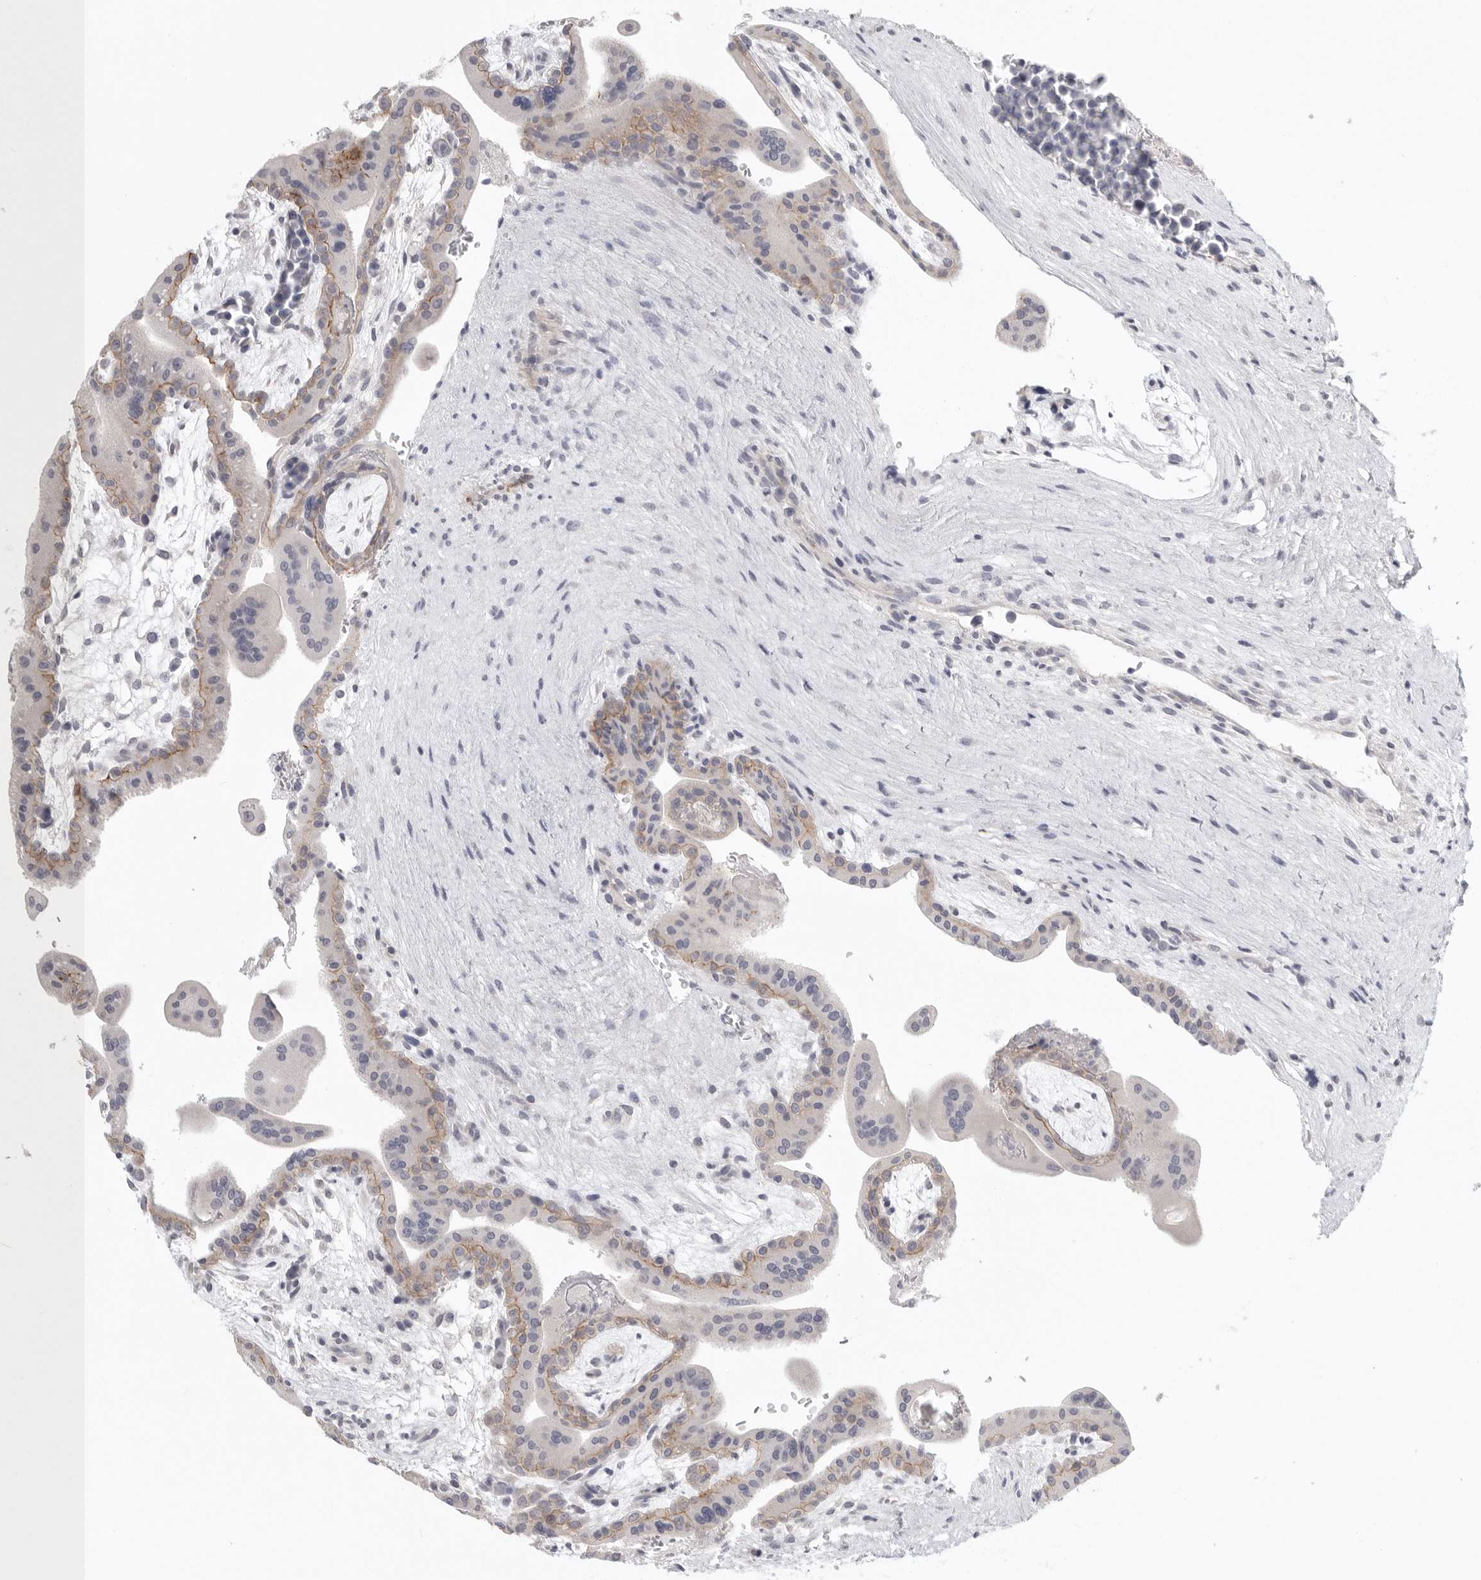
{"staining": {"intensity": "weak", "quantity": "25%-75%", "location": "cytoplasmic/membranous"}, "tissue": "placenta", "cell_type": "Decidual cells", "image_type": "normal", "snomed": [{"axis": "morphology", "description": "Normal tissue, NOS"}, {"axis": "topography", "description": "Placenta"}], "caption": "Protein analysis of benign placenta exhibits weak cytoplasmic/membranous positivity in approximately 25%-75% of decidual cells.", "gene": "STAB2", "patient": {"sex": "female", "age": 35}}